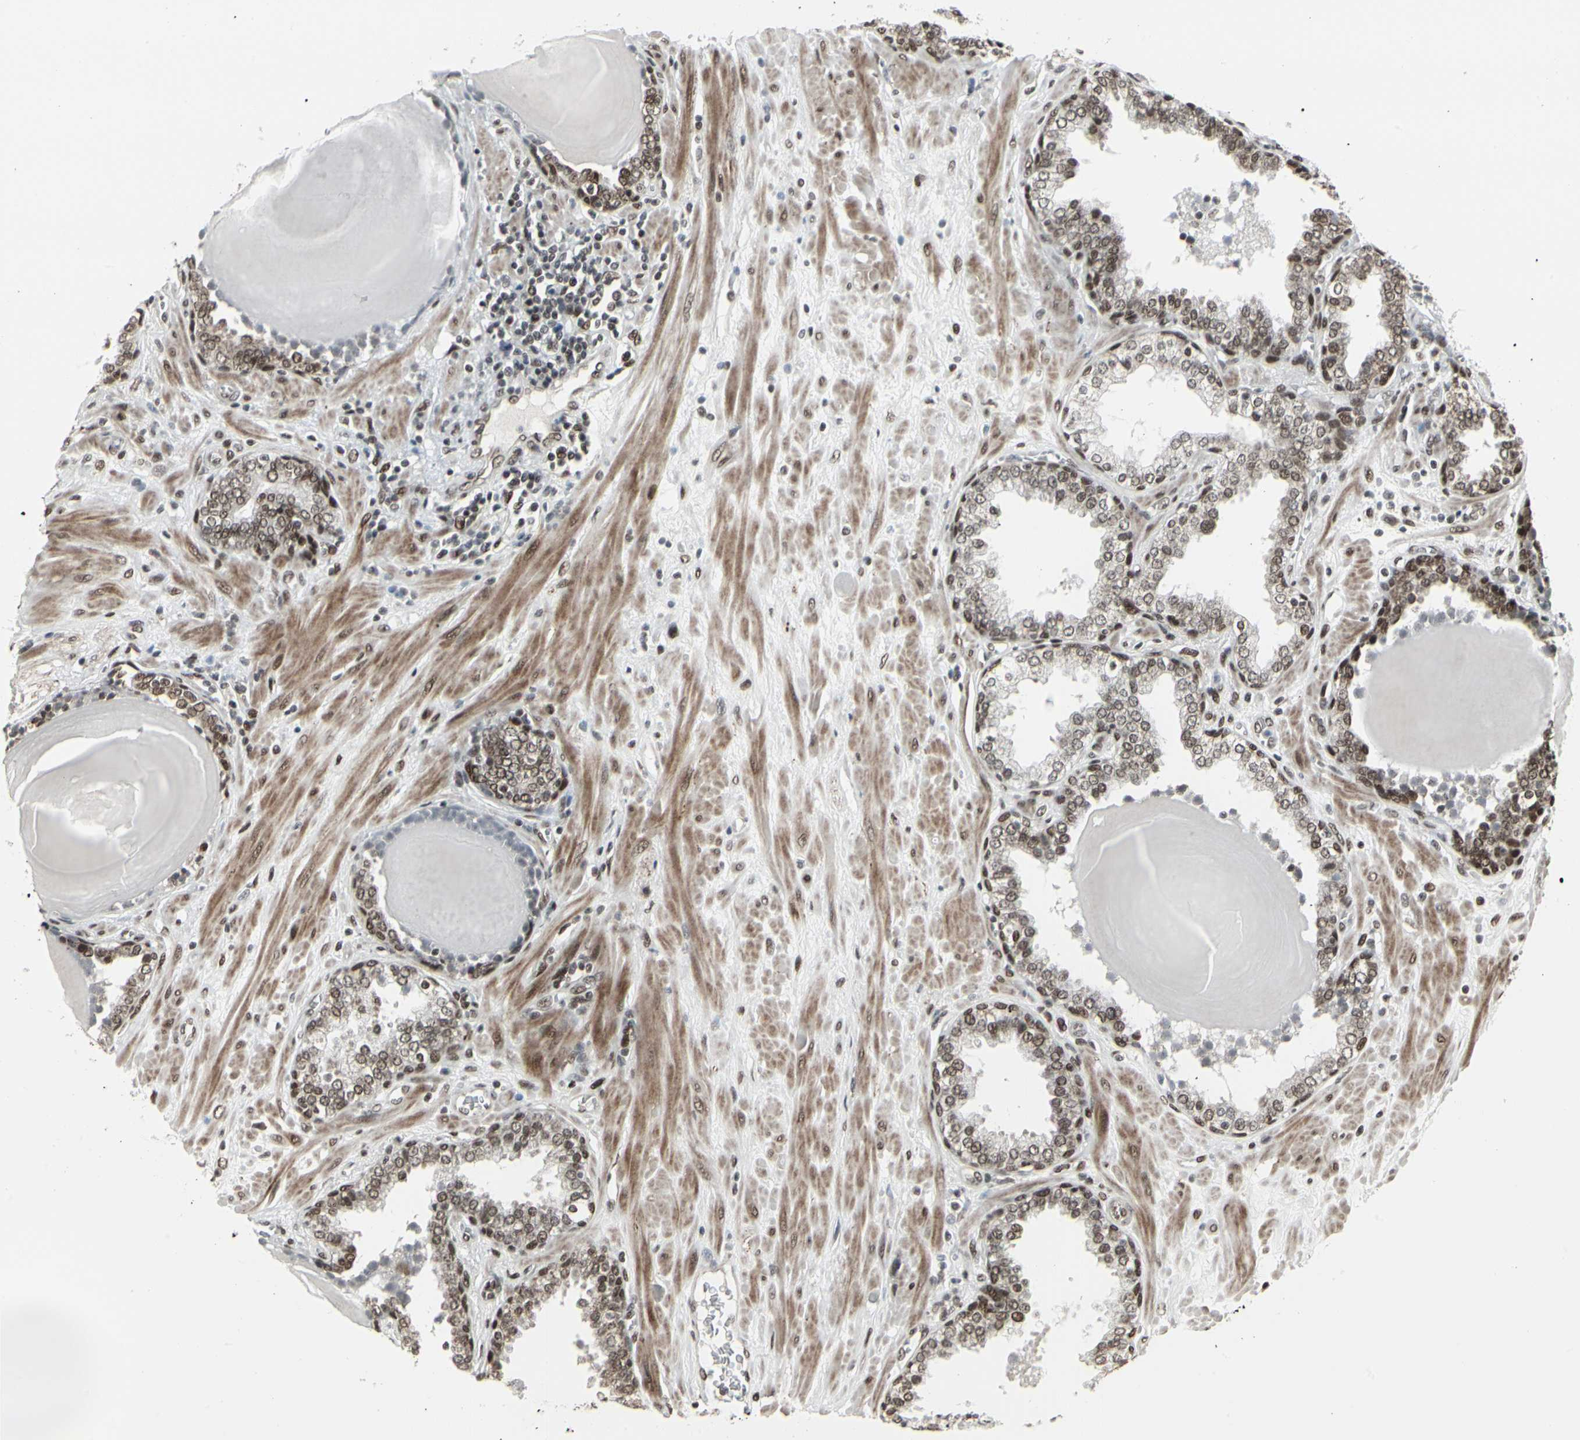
{"staining": {"intensity": "moderate", "quantity": ">75%", "location": "nuclear"}, "tissue": "prostate", "cell_type": "Glandular cells", "image_type": "normal", "snomed": [{"axis": "morphology", "description": "Normal tissue, NOS"}, {"axis": "topography", "description": "Prostate"}], "caption": "An IHC histopathology image of benign tissue is shown. Protein staining in brown labels moderate nuclear positivity in prostate within glandular cells. The protein is shown in brown color, while the nuclei are stained blue.", "gene": "HMG20A", "patient": {"sex": "male", "age": 51}}